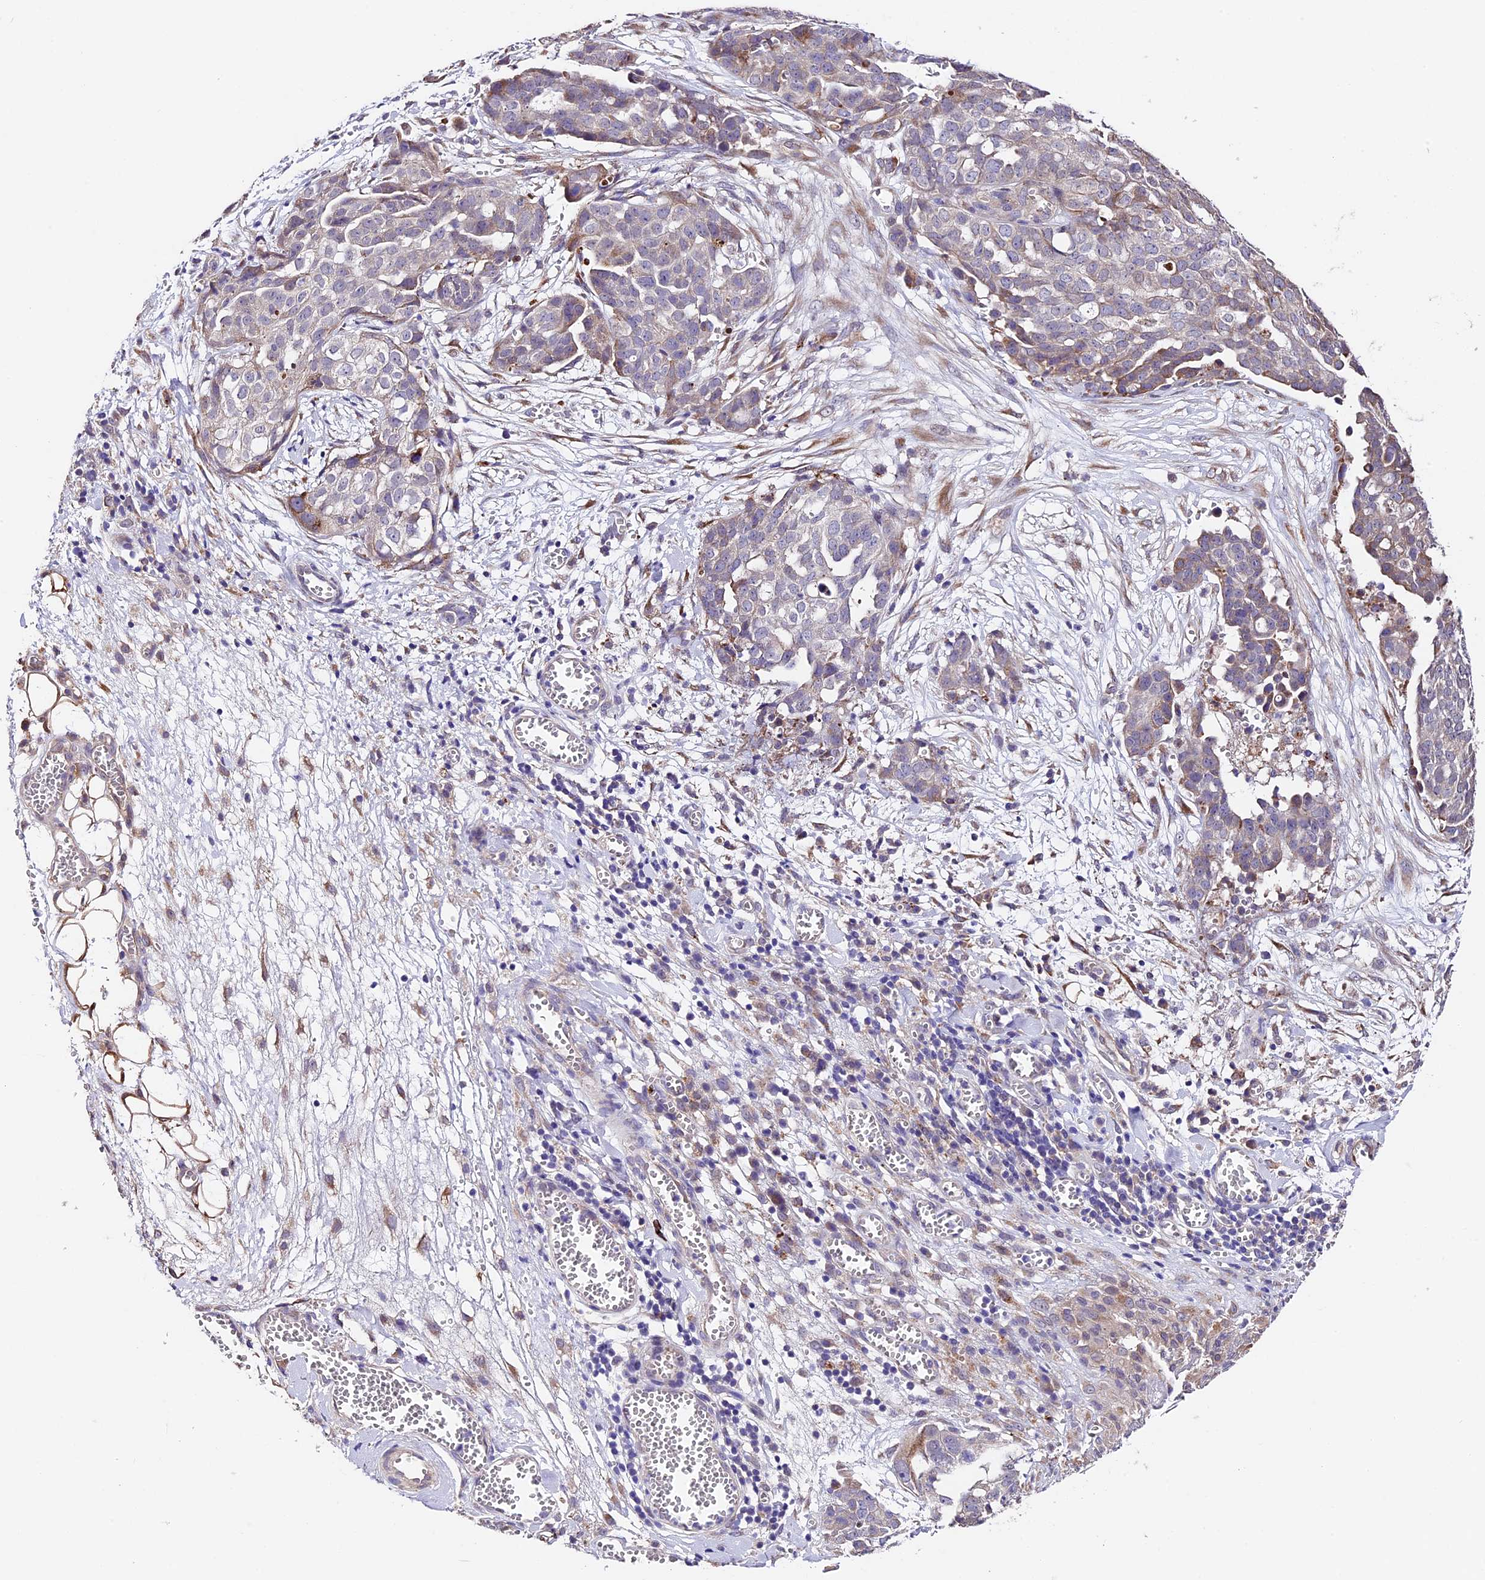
{"staining": {"intensity": "moderate", "quantity": "<25%", "location": "cytoplasmic/membranous"}, "tissue": "ovarian cancer", "cell_type": "Tumor cells", "image_type": "cancer", "snomed": [{"axis": "morphology", "description": "Cystadenocarcinoma, serous, NOS"}, {"axis": "topography", "description": "Soft tissue"}, {"axis": "topography", "description": "Ovary"}], "caption": "Immunohistochemistry (IHC) micrograph of neoplastic tissue: ovarian serous cystadenocarcinoma stained using immunohistochemistry reveals low levels of moderate protein expression localized specifically in the cytoplasmic/membranous of tumor cells, appearing as a cytoplasmic/membranous brown color.", "gene": "LSM7", "patient": {"sex": "female", "age": 57}}